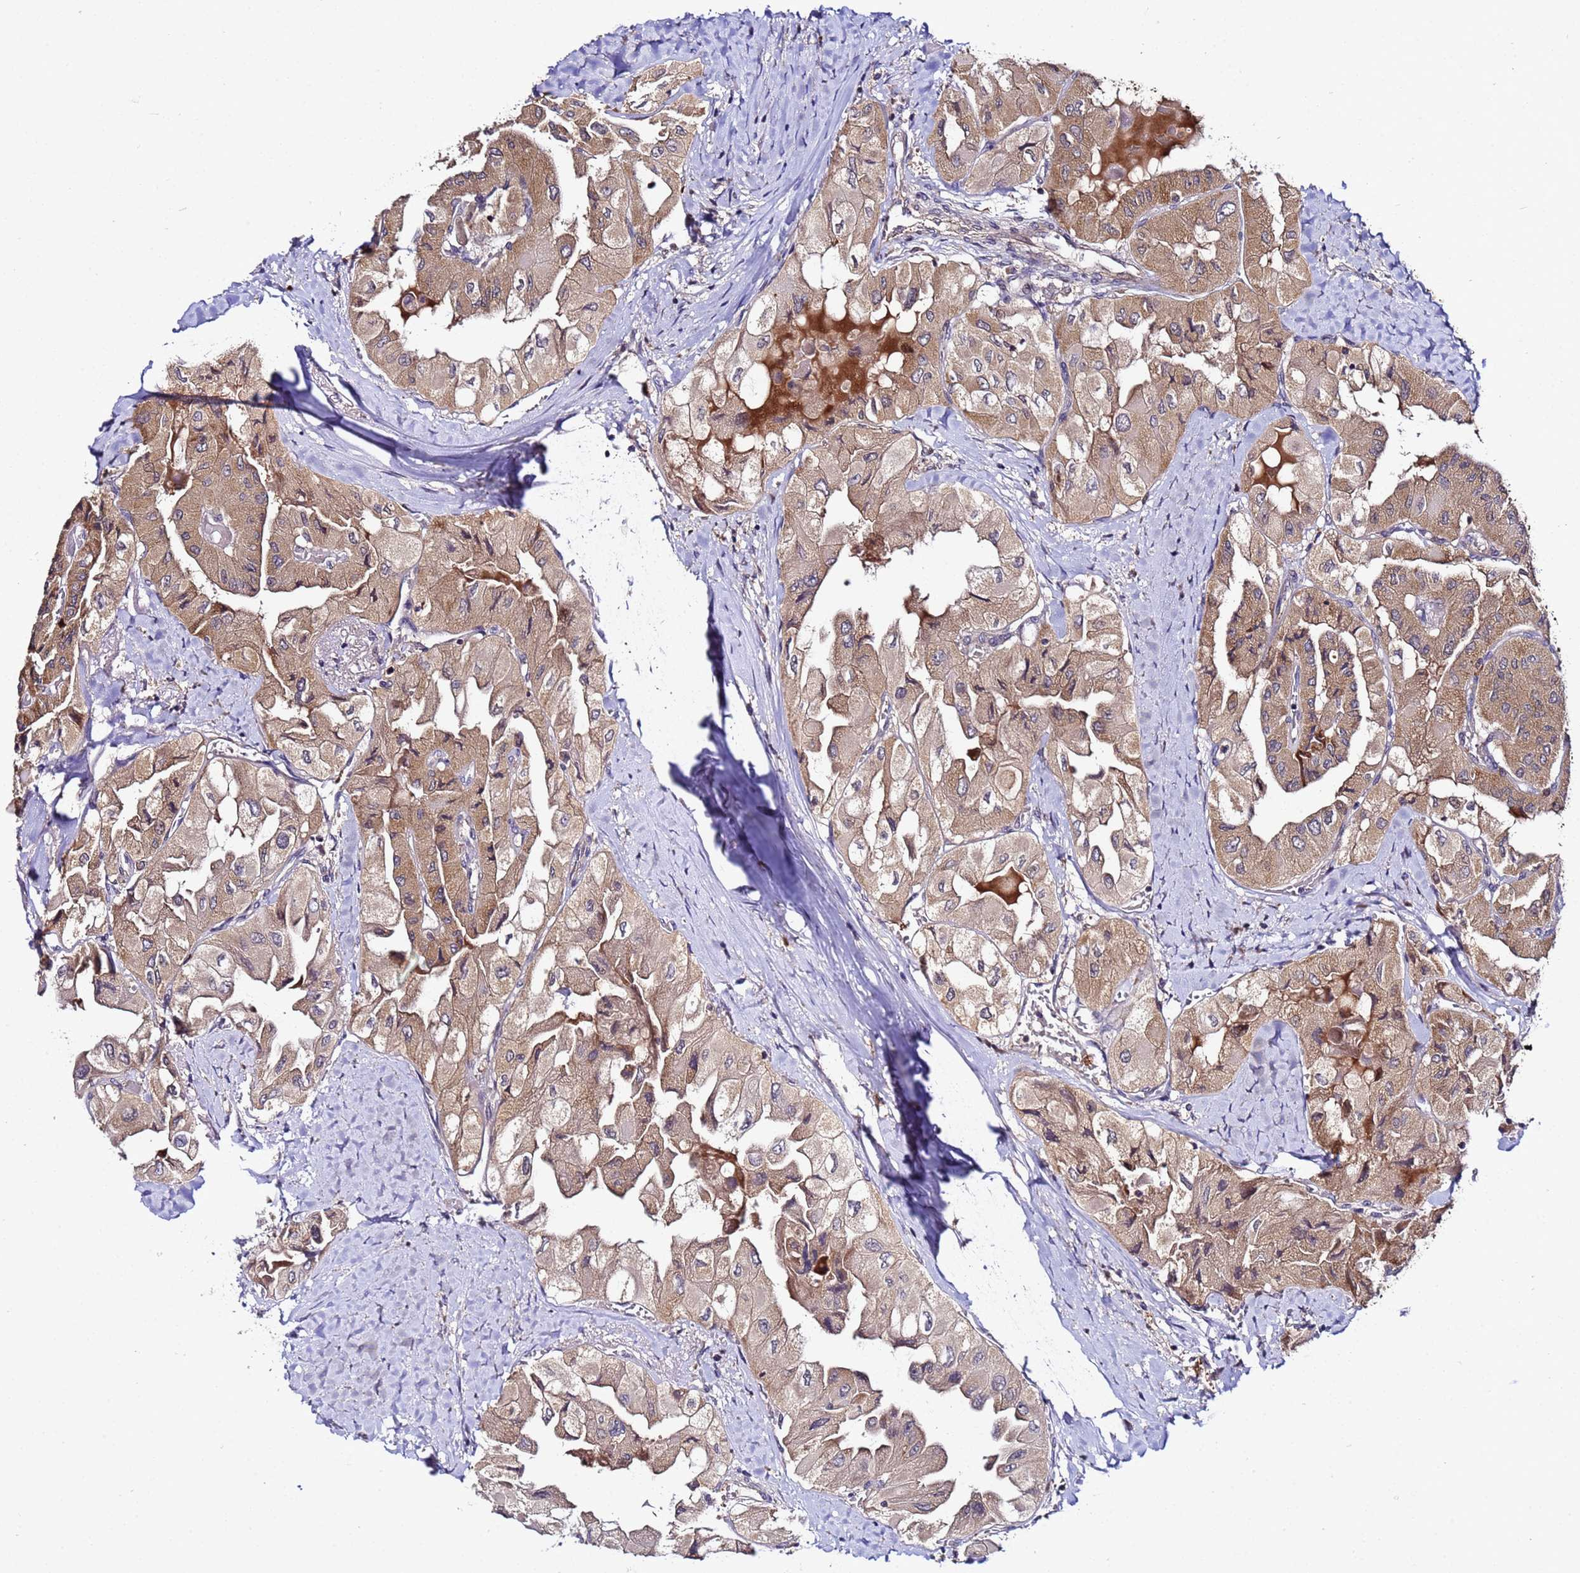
{"staining": {"intensity": "moderate", "quantity": "25%-75%", "location": "cytoplasmic/membranous"}, "tissue": "thyroid cancer", "cell_type": "Tumor cells", "image_type": "cancer", "snomed": [{"axis": "morphology", "description": "Normal tissue, NOS"}, {"axis": "morphology", "description": "Papillary adenocarcinoma, NOS"}, {"axis": "topography", "description": "Thyroid gland"}], "caption": "This is a micrograph of immunohistochemistry (IHC) staining of thyroid cancer (papillary adenocarcinoma), which shows moderate expression in the cytoplasmic/membranous of tumor cells.", "gene": "PLXDC2", "patient": {"sex": "female", "age": 59}}